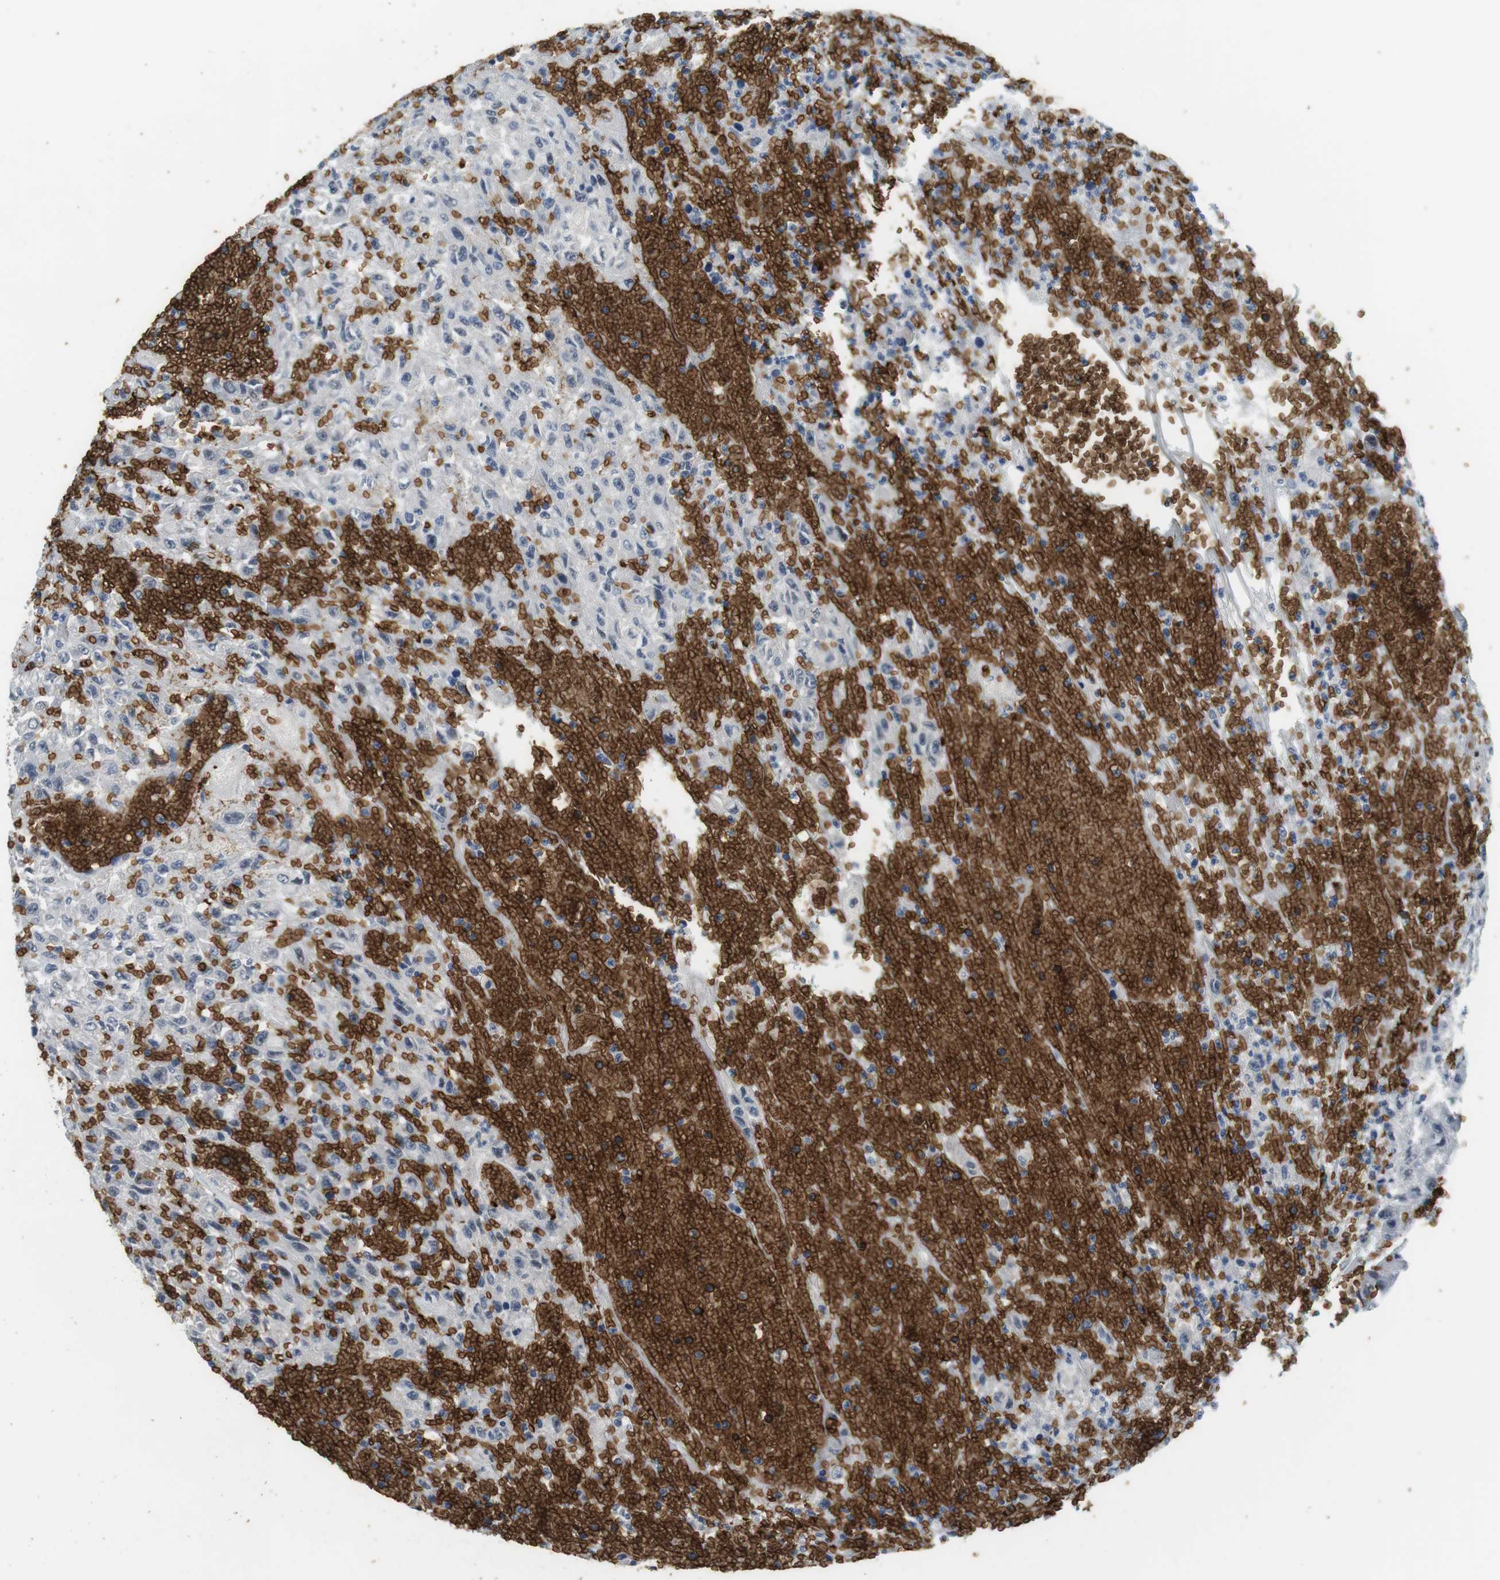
{"staining": {"intensity": "negative", "quantity": "none", "location": "none"}, "tissue": "urothelial cancer", "cell_type": "Tumor cells", "image_type": "cancer", "snomed": [{"axis": "morphology", "description": "Urothelial carcinoma, High grade"}, {"axis": "topography", "description": "Urinary bladder"}], "caption": "This is an immunohistochemistry histopathology image of human urothelial carcinoma (high-grade). There is no expression in tumor cells.", "gene": "SLC4A1", "patient": {"sex": "male", "age": 46}}